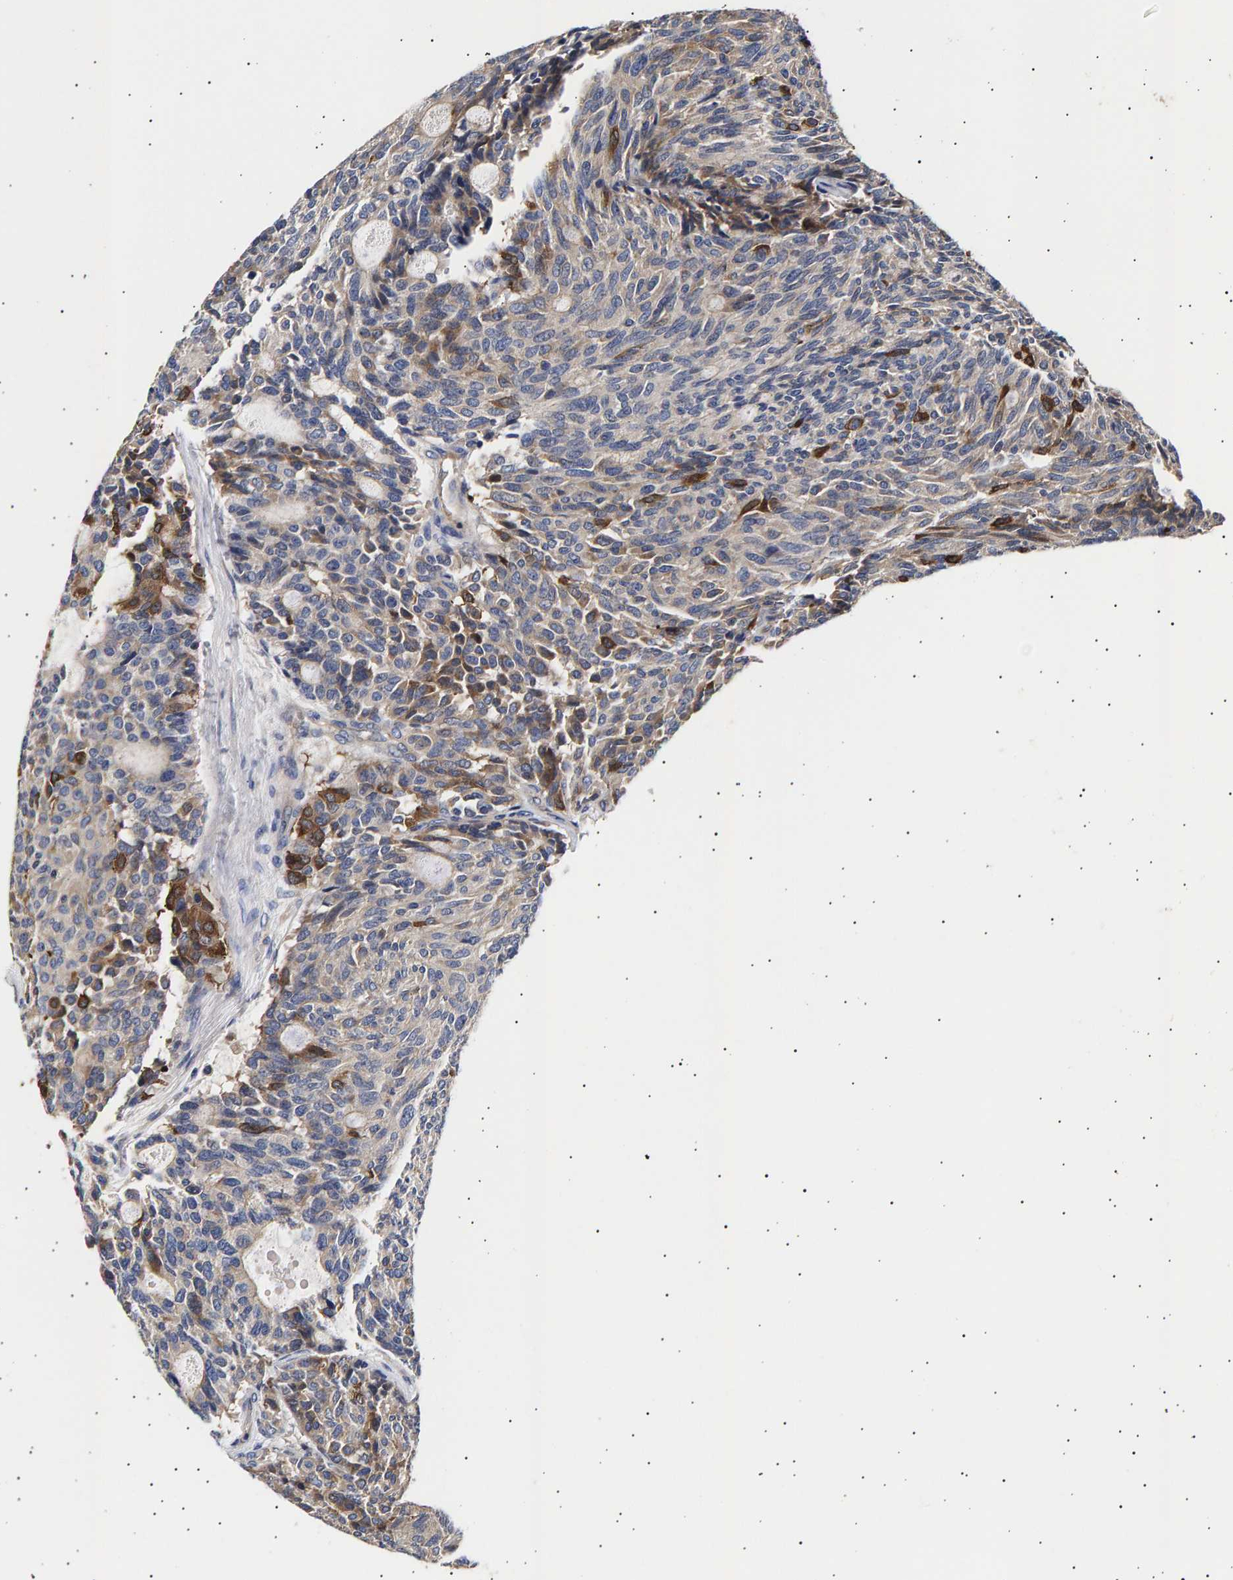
{"staining": {"intensity": "moderate", "quantity": "<25%", "location": "cytoplasmic/membranous"}, "tissue": "carcinoid", "cell_type": "Tumor cells", "image_type": "cancer", "snomed": [{"axis": "morphology", "description": "Carcinoid, malignant, NOS"}, {"axis": "topography", "description": "Pancreas"}], "caption": "Carcinoid was stained to show a protein in brown. There is low levels of moderate cytoplasmic/membranous staining in approximately <25% of tumor cells.", "gene": "ANKRD40", "patient": {"sex": "female", "age": 54}}